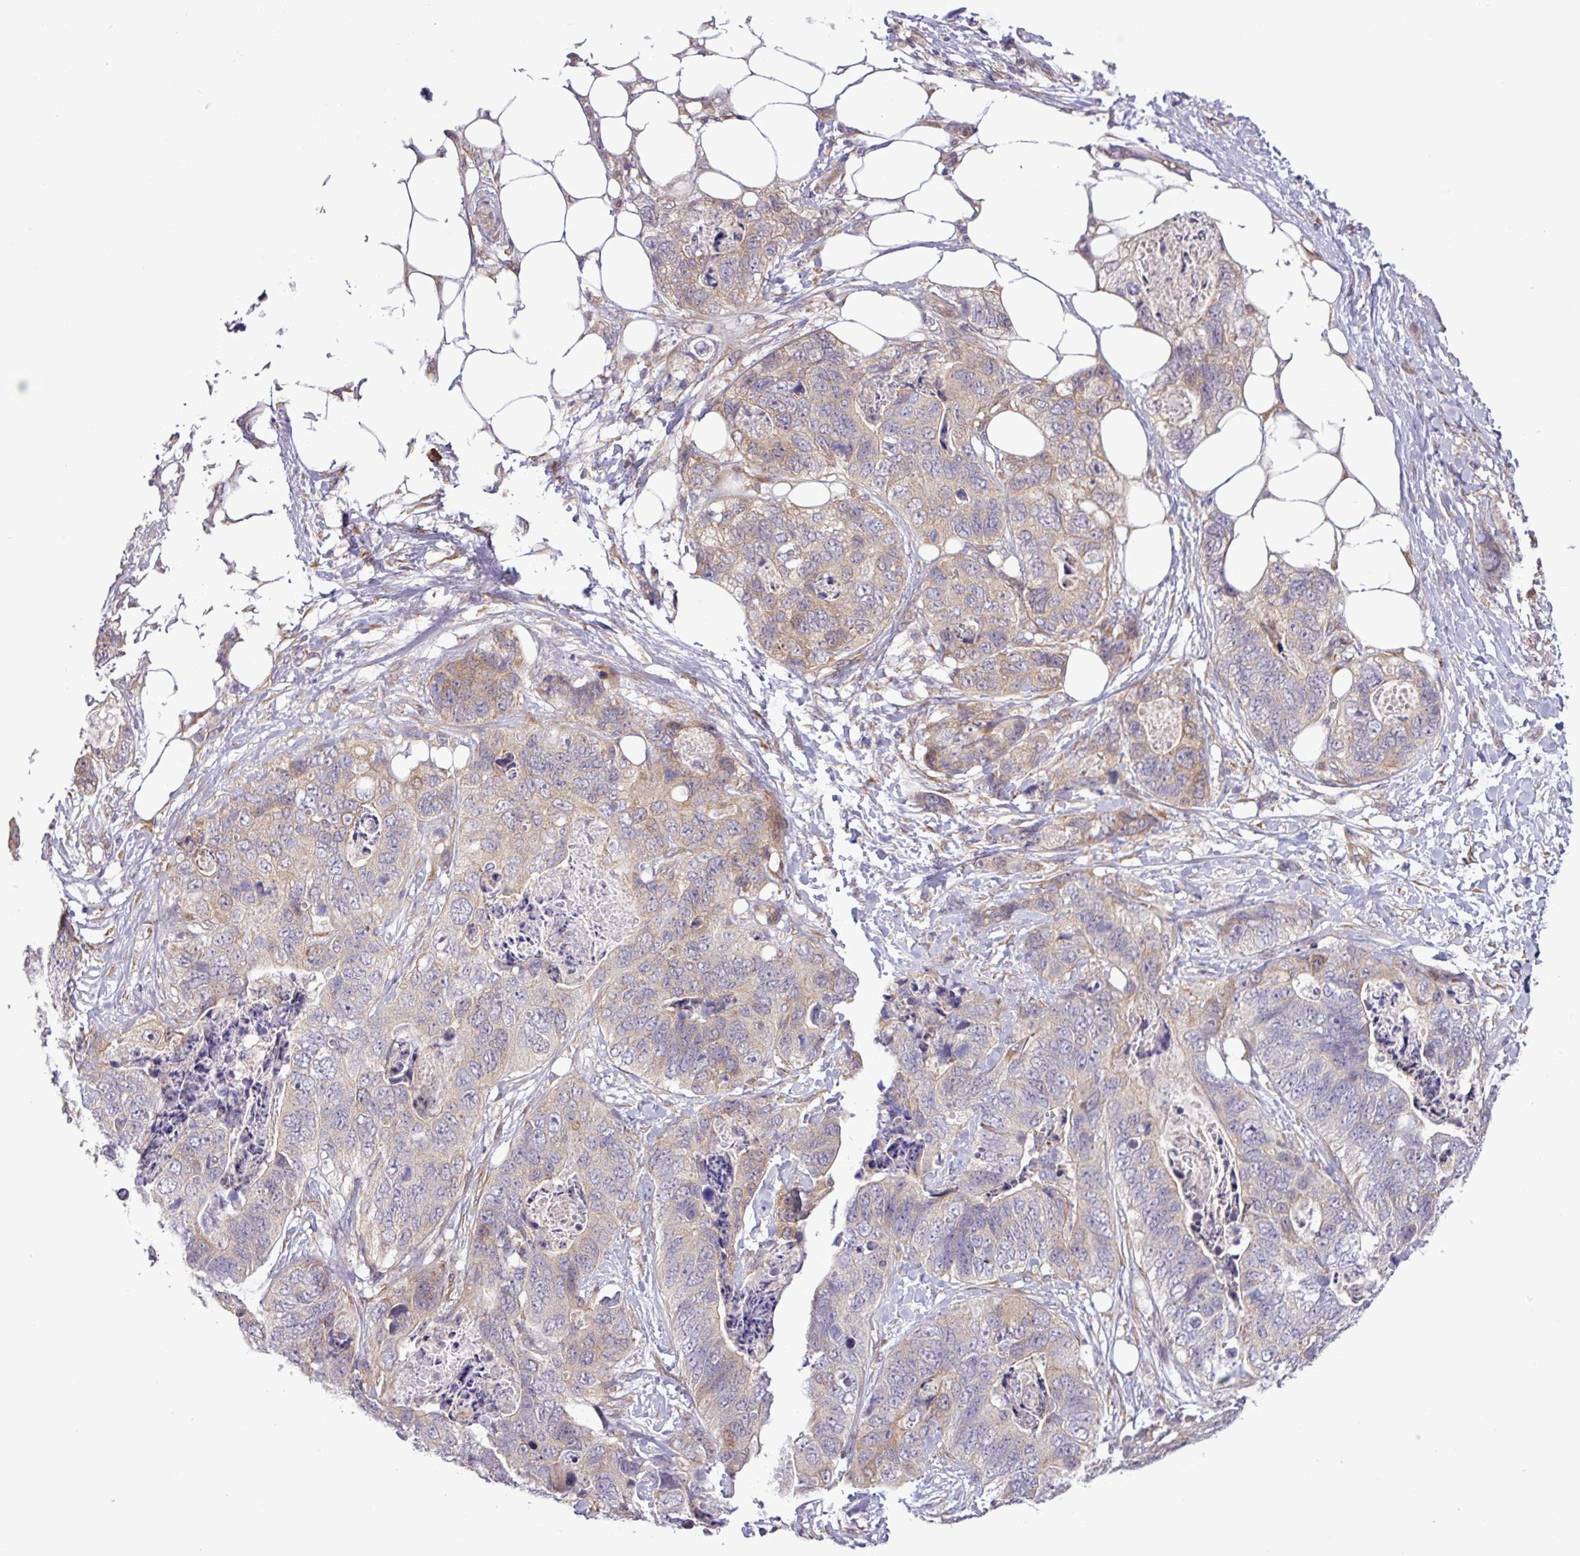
{"staining": {"intensity": "weak", "quantity": "<25%", "location": "cytoplasmic/membranous"}, "tissue": "stomach cancer", "cell_type": "Tumor cells", "image_type": "cancer", "snomed": [{"axis": "morphology", "description": "Adenocarcinoma, NOS"}, {"axis": "topography", "description": "Stomach"}], "caption": "Immunohistochemistry of stomach cancer (adenocarcinoma) displays no staining in tumor cells.", "gene": "FAM222B", "patient": {"sex": "female", "age": 89}}